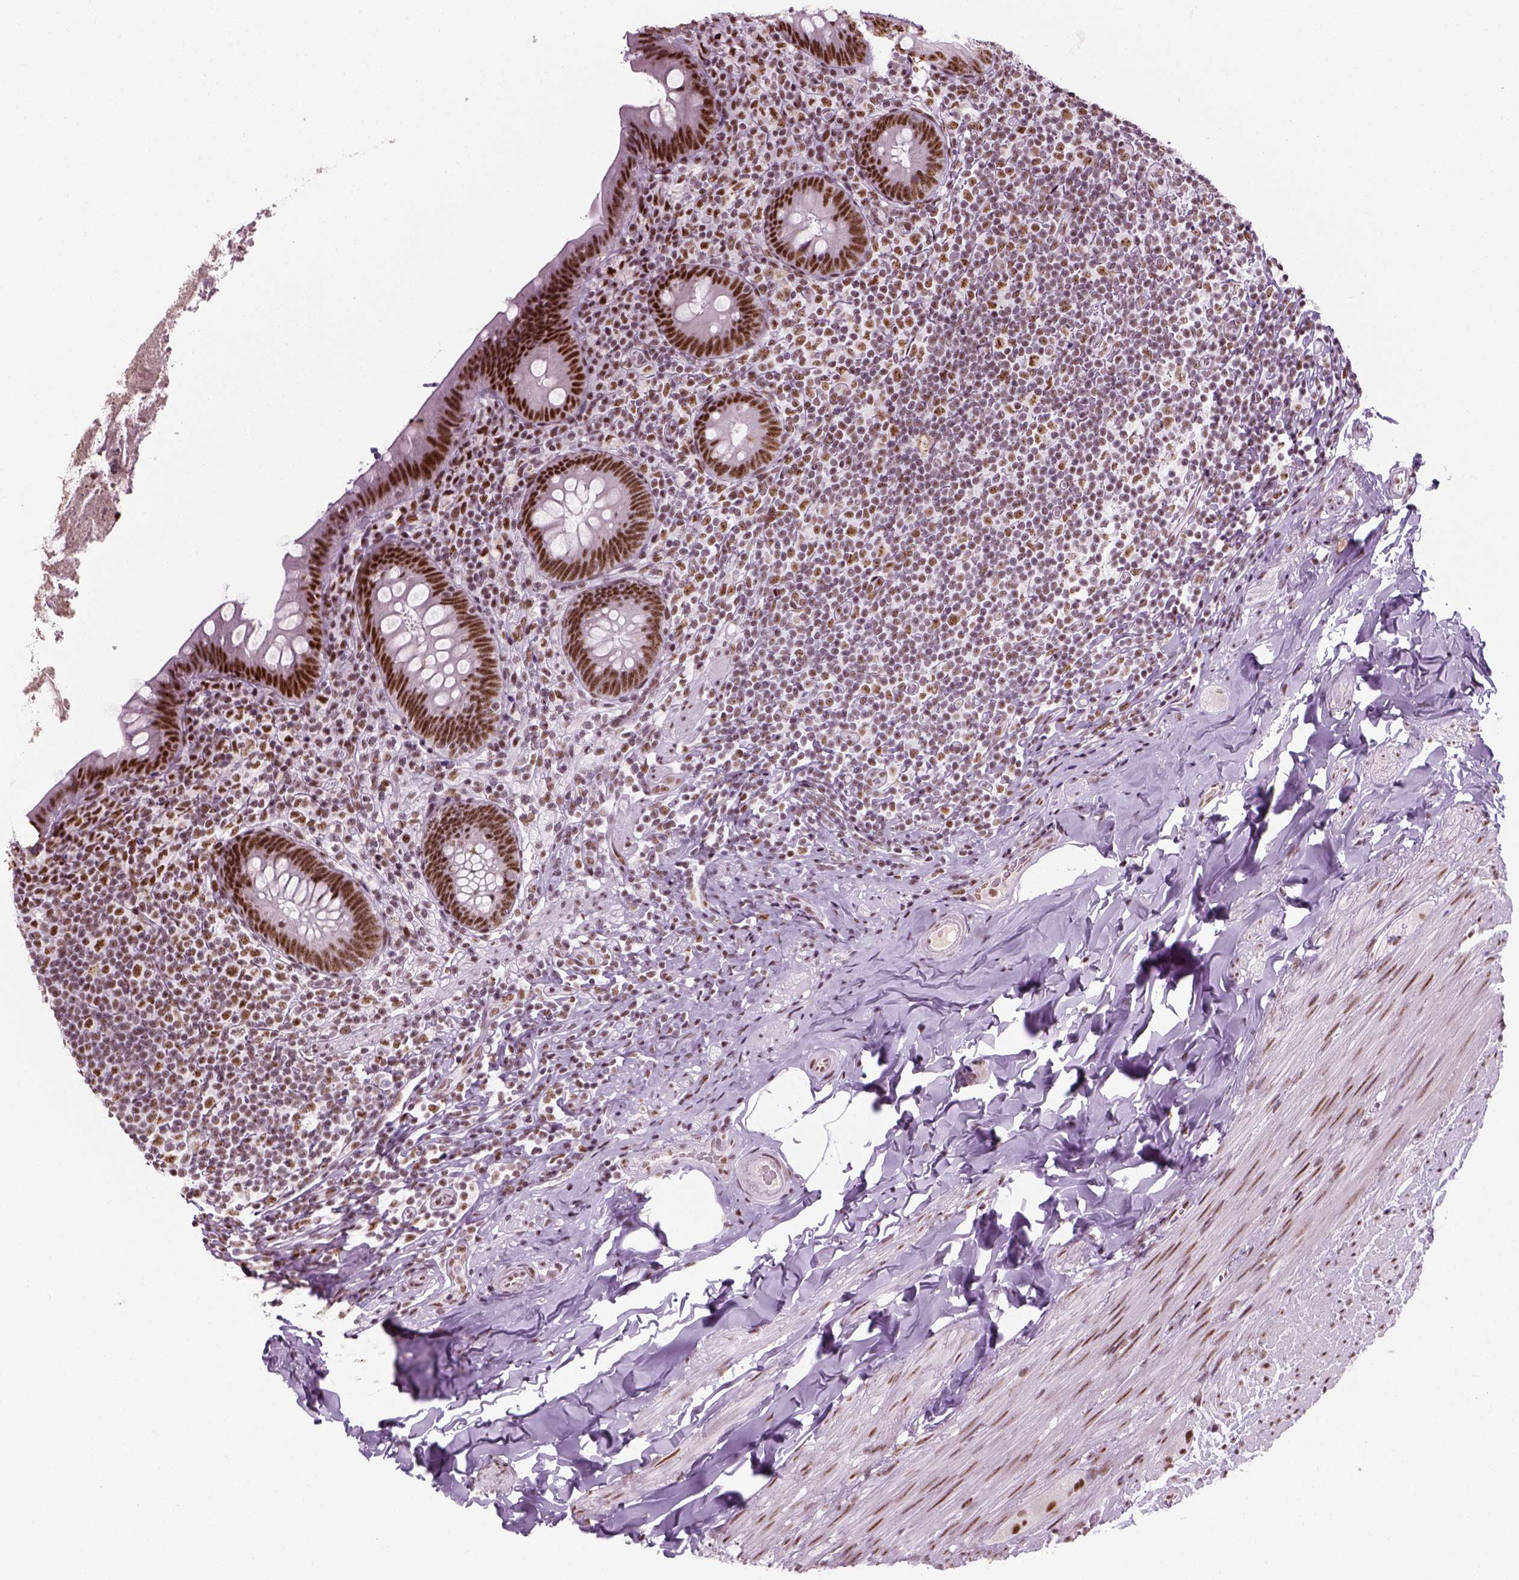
{"staining": {"intensity": "strong", "quantity": ">75%", "location": "nuclear"}, "tissue": "appendix", "cell_type": "Glandular cells", "image_type": "normal", "snomed": [{"axis": "morphology", "description": "Normal tissue, NOS"}, {"axis": "topography", "description": "Appendix"}], "caption": "IHC of unremarkable human appendix exhibits high levels of strong nuclear positivity in approximately >75% of glandular cells. (Brightfield microscopy of DAB IHC at high magnification).", "gene": "GTF2F1", "patient": {"sex": "male", "age": 47}}